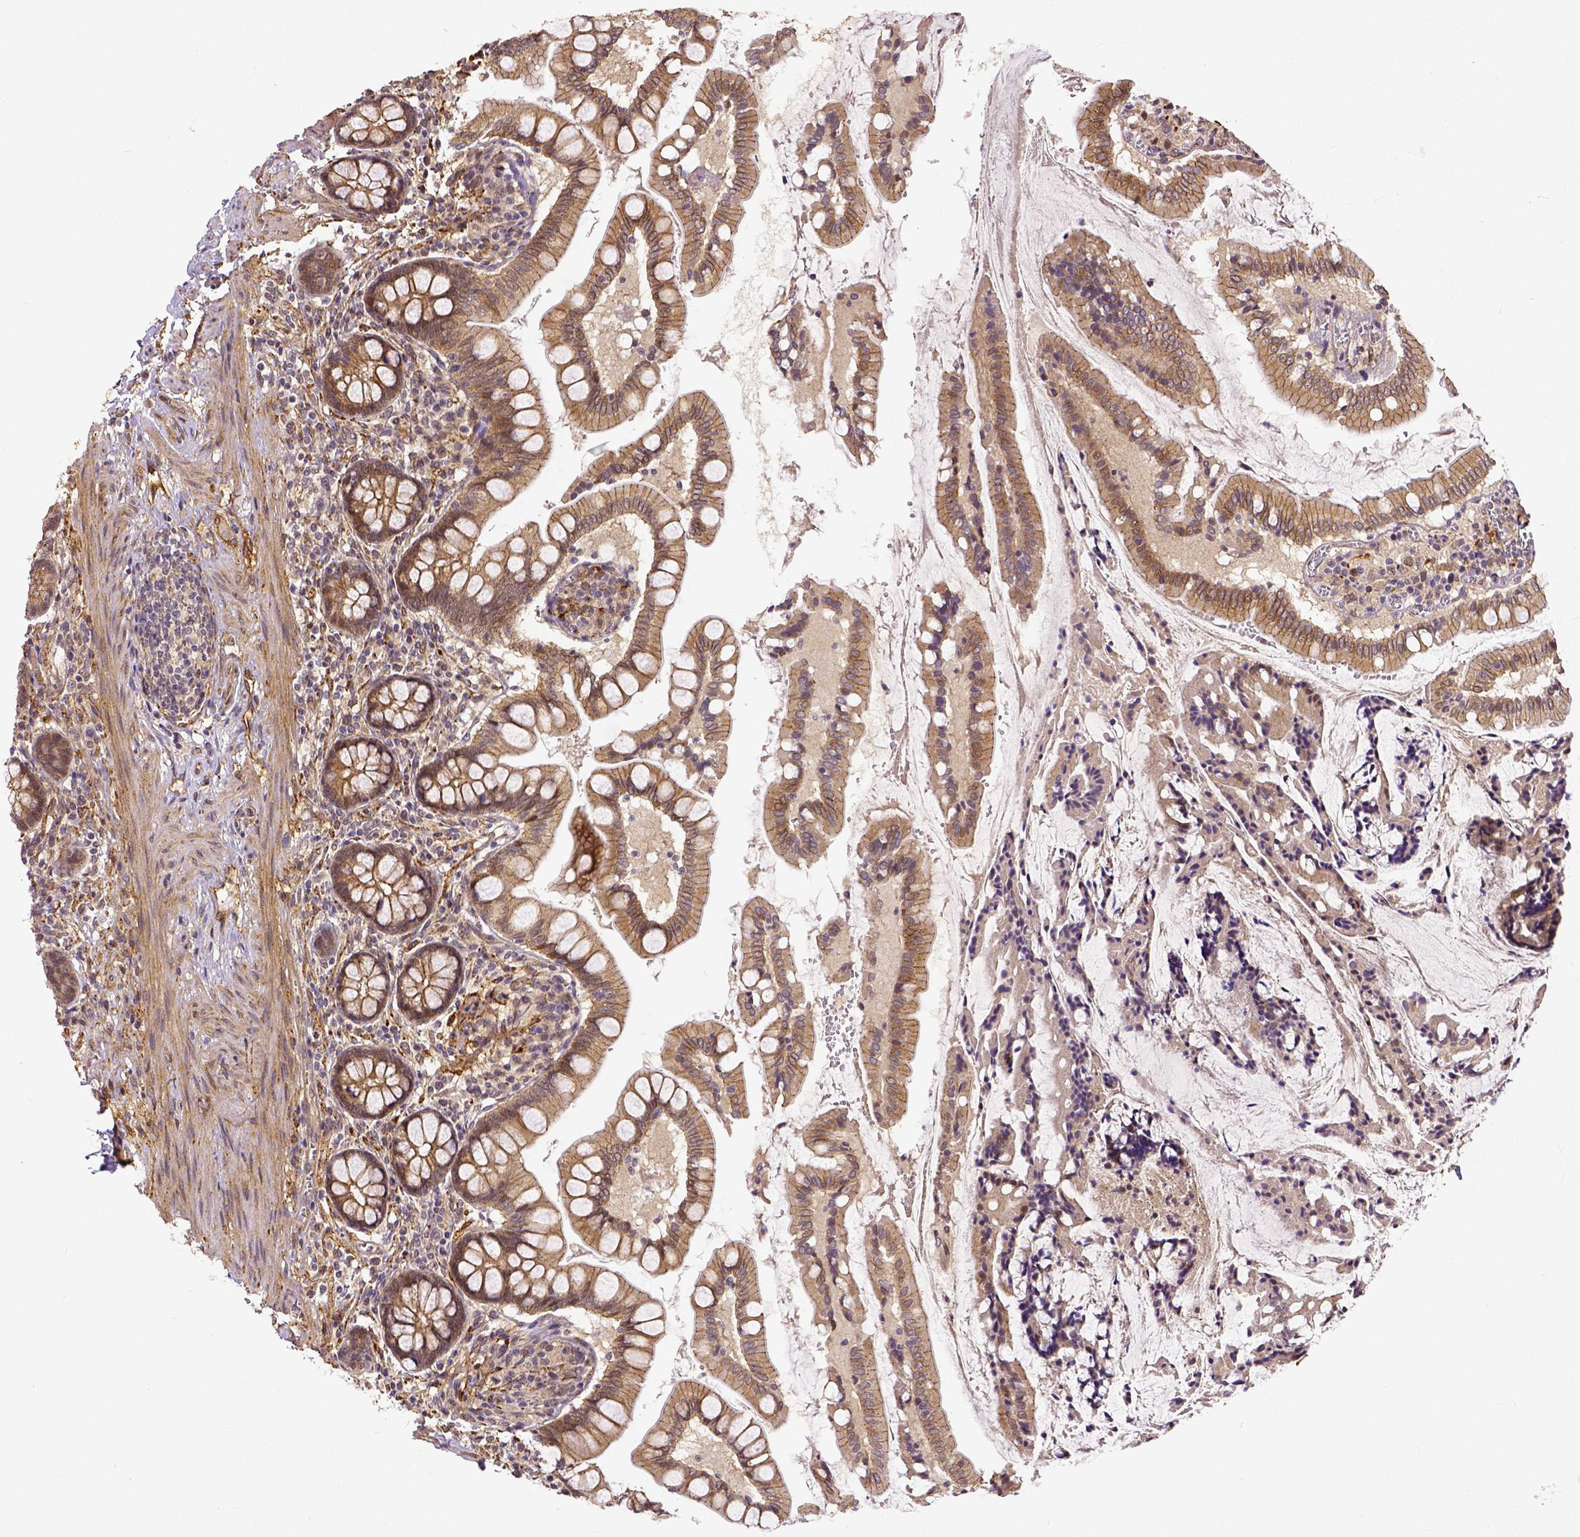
{"staining": {"intensity": "moderate", "quantity": ">75%", "location": "cytoplasmic/membranous"}, "tissue": "small intestine", "cell_type": "Glandular cells", "image_type": "normal", "snomed": [{"axis": "morphology", "description": "Normal tissue, NOS"}, {"axis": "topography", "description": "Small intestine"}], "caption": "DAB (3,3'-diaminobenzidine) immunohistochemical staining of normal human small intestine shows moderate cytoplasmic/membranous protein staining in approximately >75% of glandular cells. (IHC, brightfield microscopy, high magnification).", "gene": "DICER1", "patient": {"sex": "female", "age": 56}}